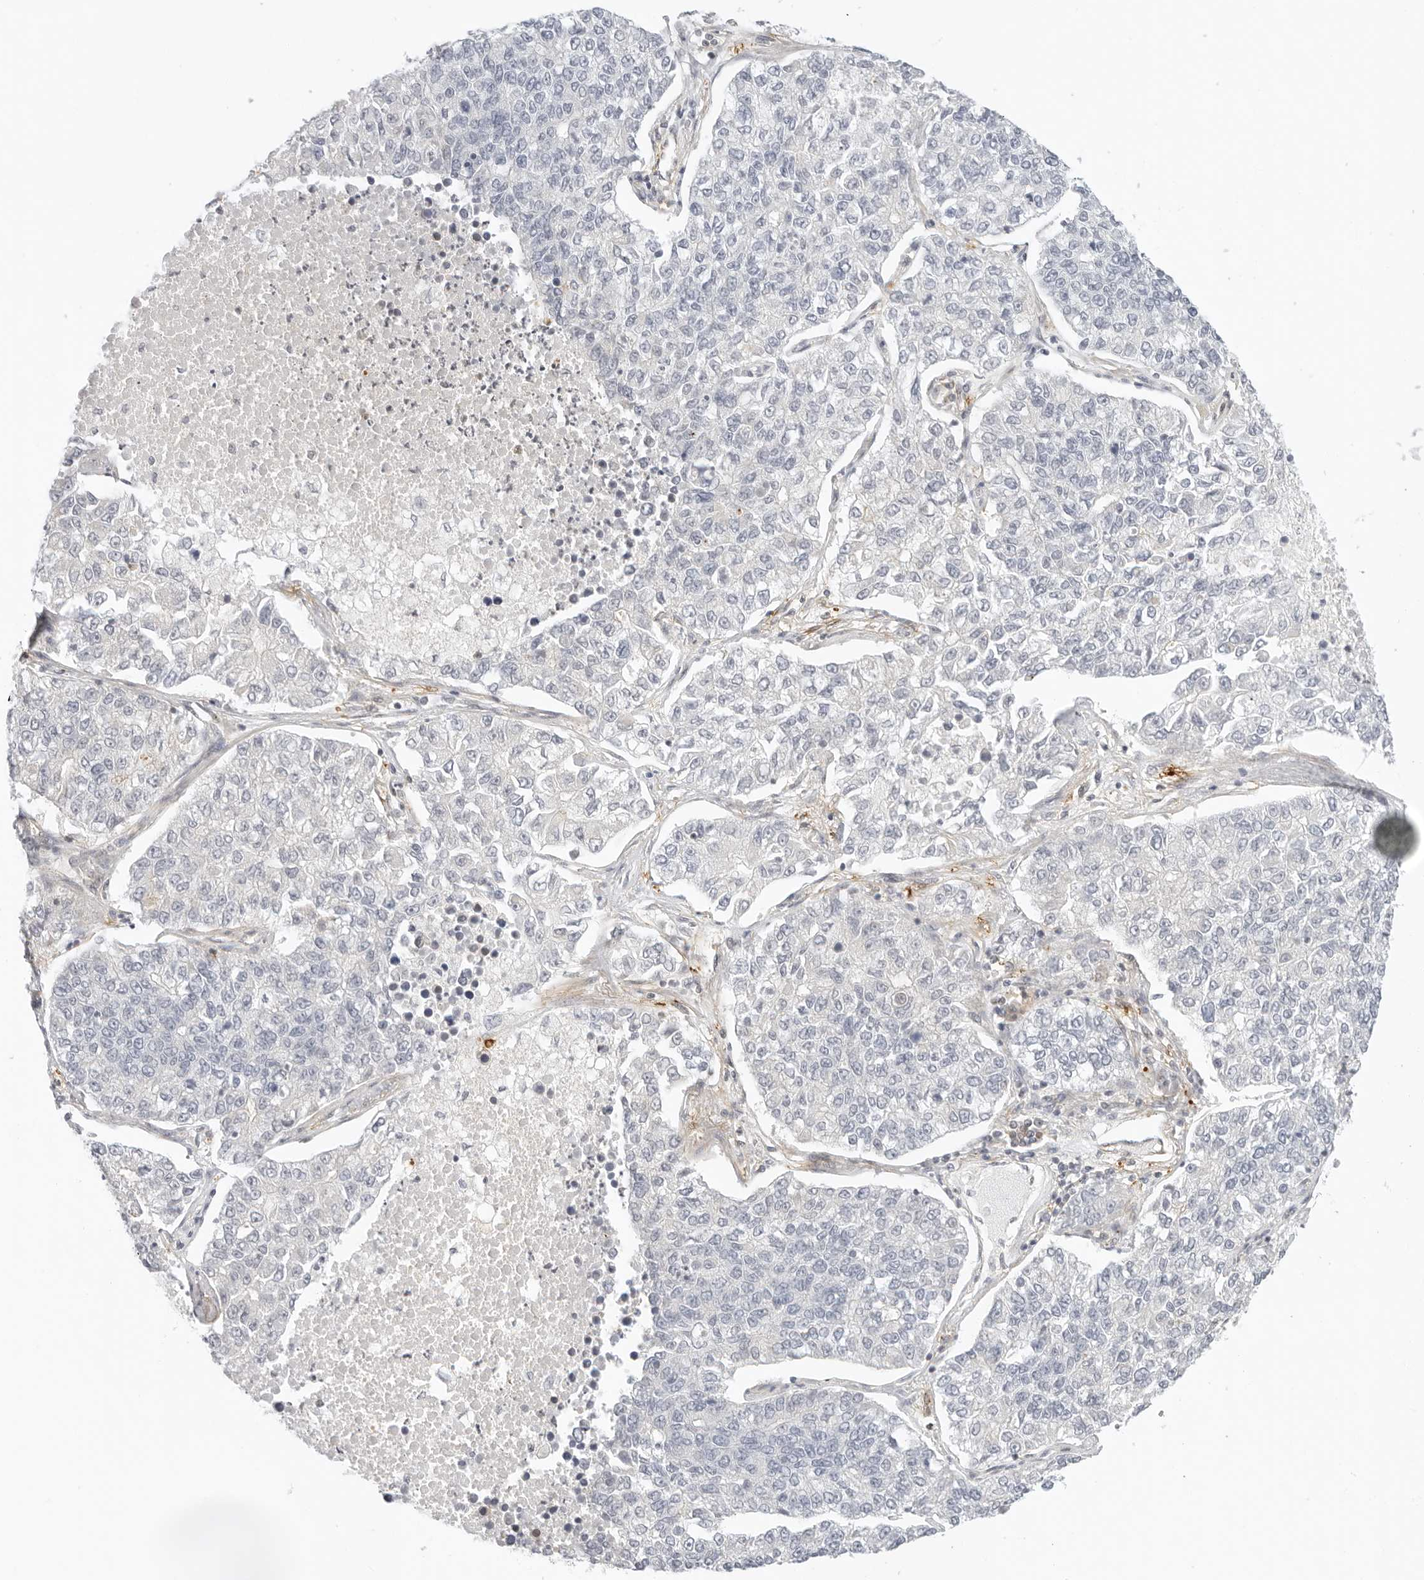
{"staining": {"intensity": "negative", "quantity": "none", "location": "none"}, "tissue": "lung cancer", "cell_type": "Tumor cells", "image_type": "cancer", "snomed": [{"axis": "morphology", "description": "Adenocarcinoma, NOS"}, {"axis": "topography", "description": "Lung"}], "caption": "DAB (3,3'-diaminobenzidine) immunohistochemical staining of human lung cancer (adenocarcinoma) displays no significant staining in tumor cells. (DAB (3,3'-diaminobenzidine) immunohistochemistry (IHC) visualized using brightfield microscopy, high magnification).", "gene": "OSCP1", "patient": {"sex": "male", "age": 49}}